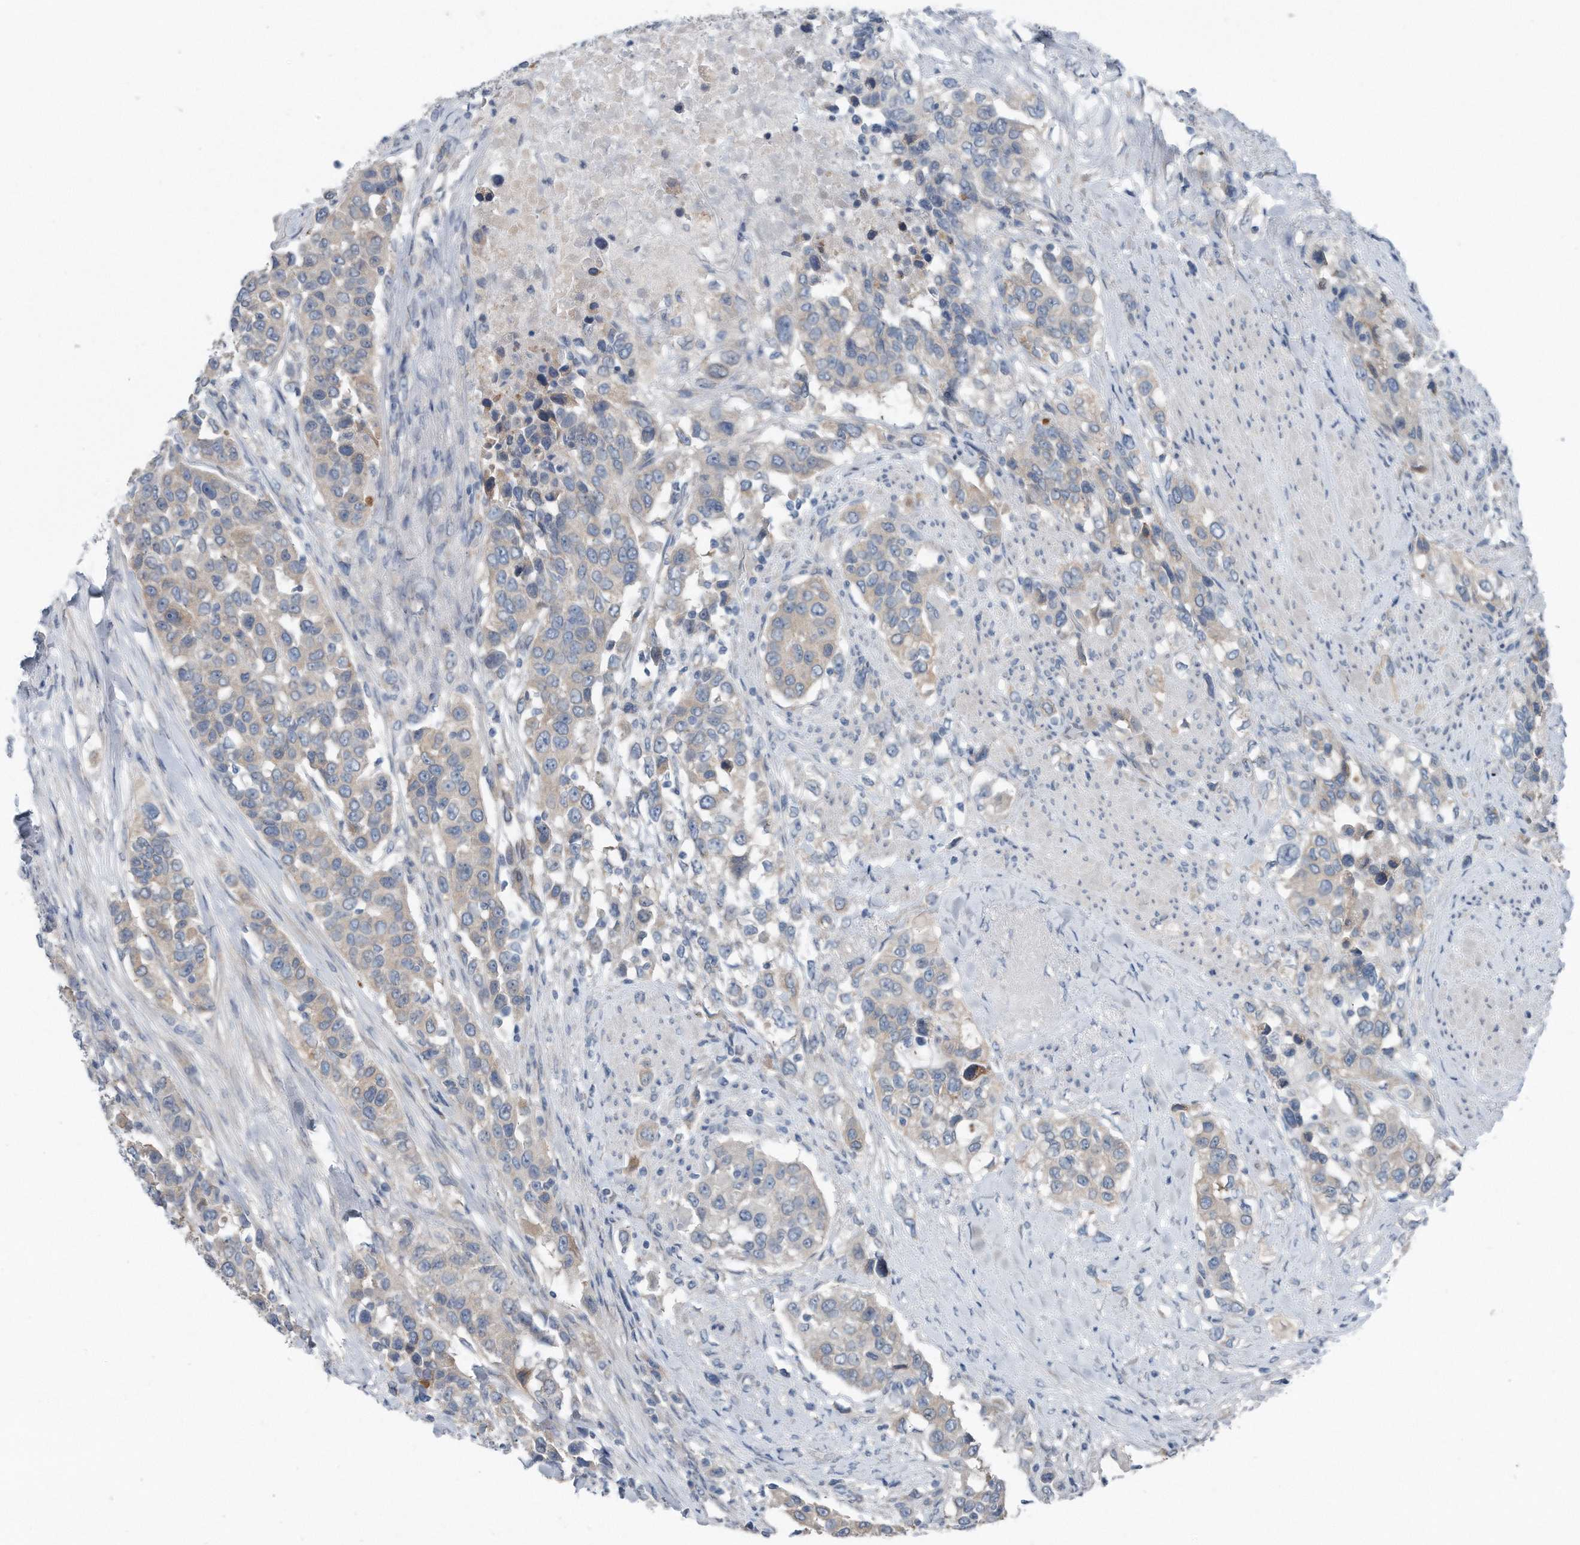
{"staining": {"intensity": "weak", "quantity": "<25%", "location": "cytoplasmic/membranous"}, "tissue": "urothelial cancer", "cell_type": "Tumor cells", "image_type": "cancer", "snomed": [{"axis": "morphology", "description": "Urothelial carcinoma, High grade"}, {"axis": "topography", "description": "Urinary bladder"}], "caption": "This micrograph is of urothelial cancer stained with immunohistochemistry to label a protein in brown with the nuclei are counter-stained blue. There is no expression in tumor cells.", "gene": "YRDC", "patient": {"sex": "female", "age": 80}}